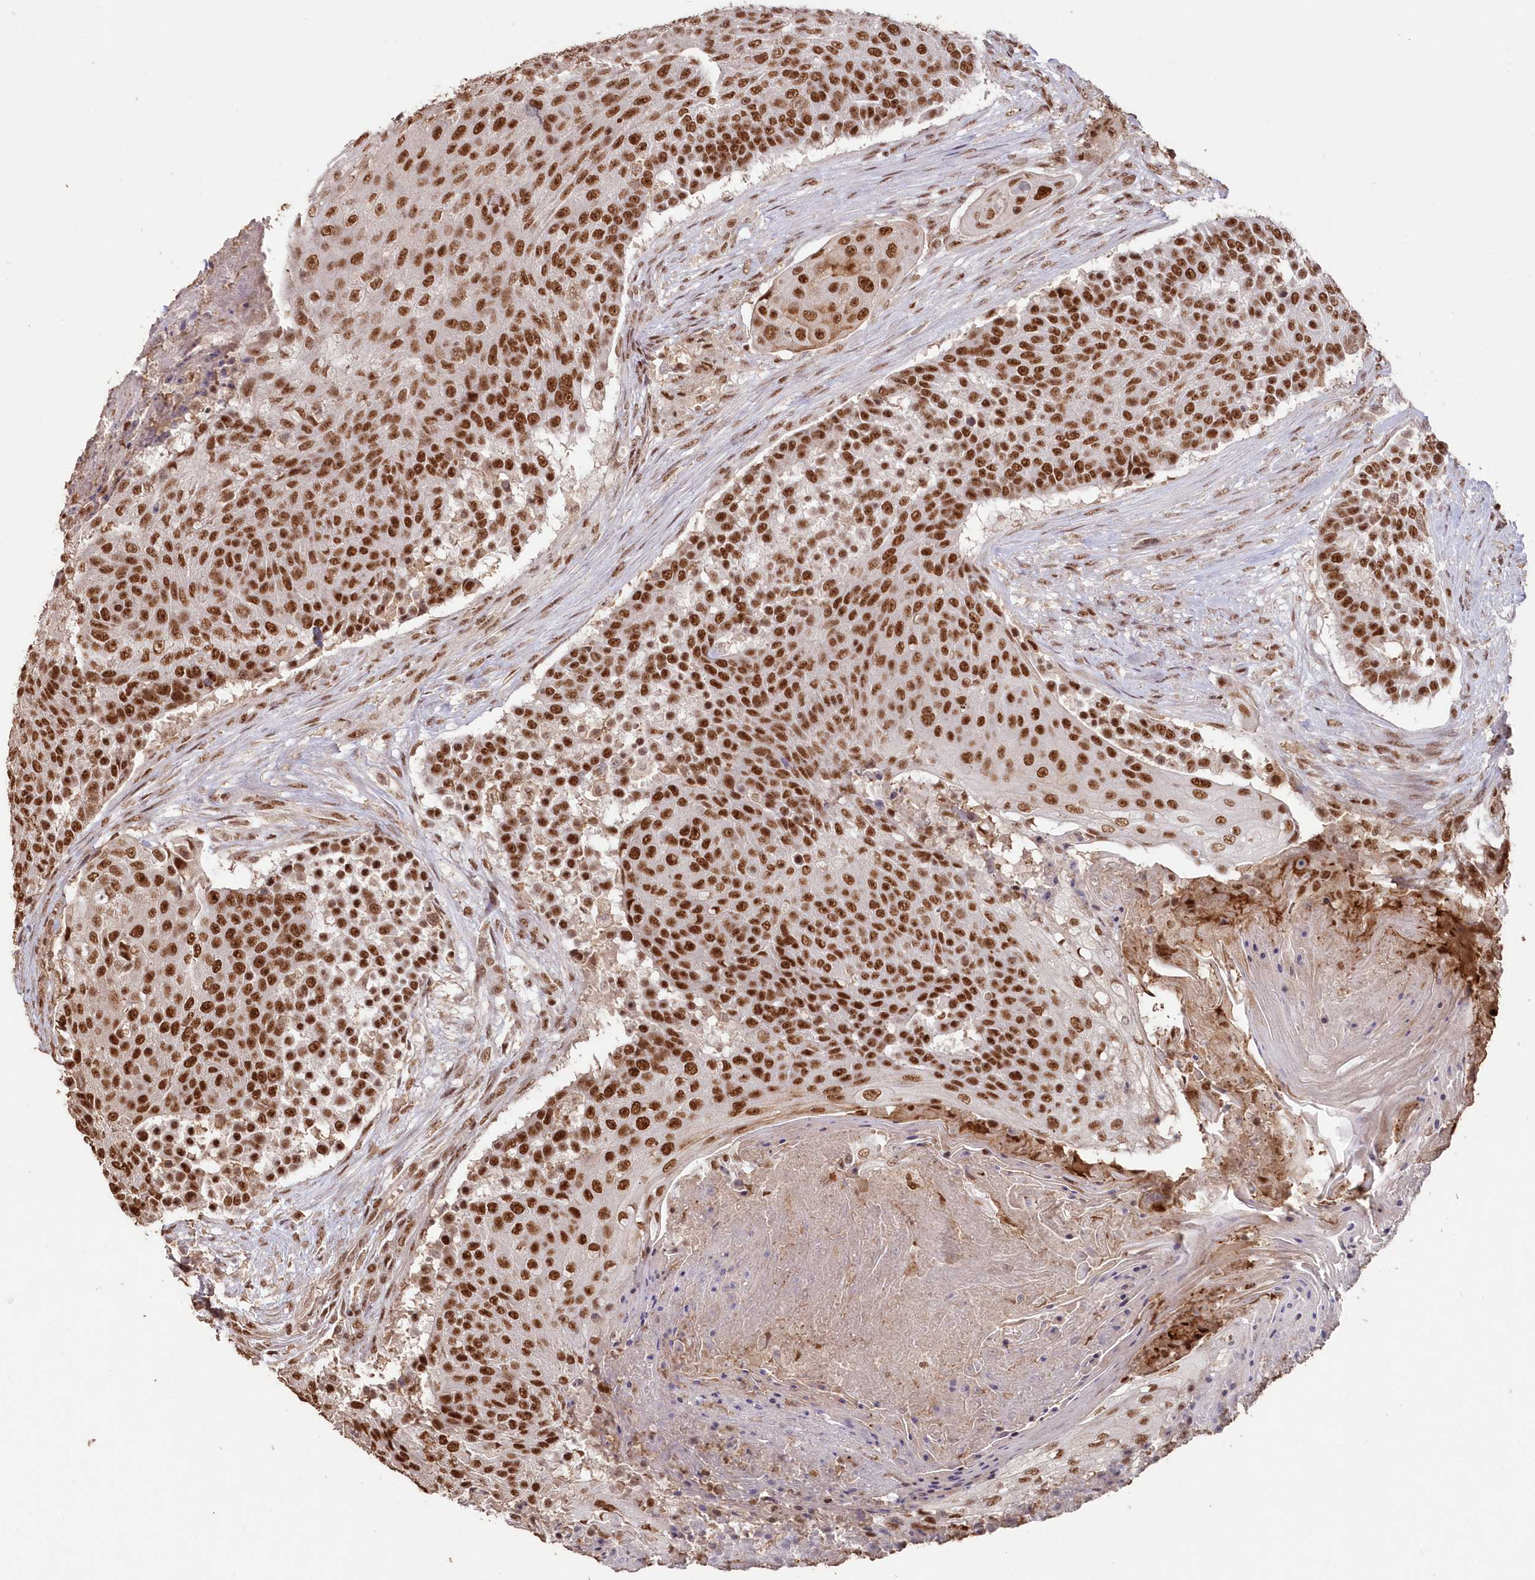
{"staining": {"intensity": "strong", "quantity": ">75%", "location": "nuclear"}, "tissue": "urothelial cancer", "cell_type": "Tumor cells", "image_type": "cancer", "snomed": [{"axis": "morphology", "description": "Urothelial carcinoma, High grade"}, {"axis": "topography", "description": "Urinary bladder"}], "caption": "Strong nuclear protein positivity is seen in about >75% of tumor cells in urothelial cancer. (DAB (3,3'-diaminobenzidine) = brown stain, brightfield microscopy at high magnification).", "gene": "PDS5A", "patient": {"sex": "female", "age": 63}}